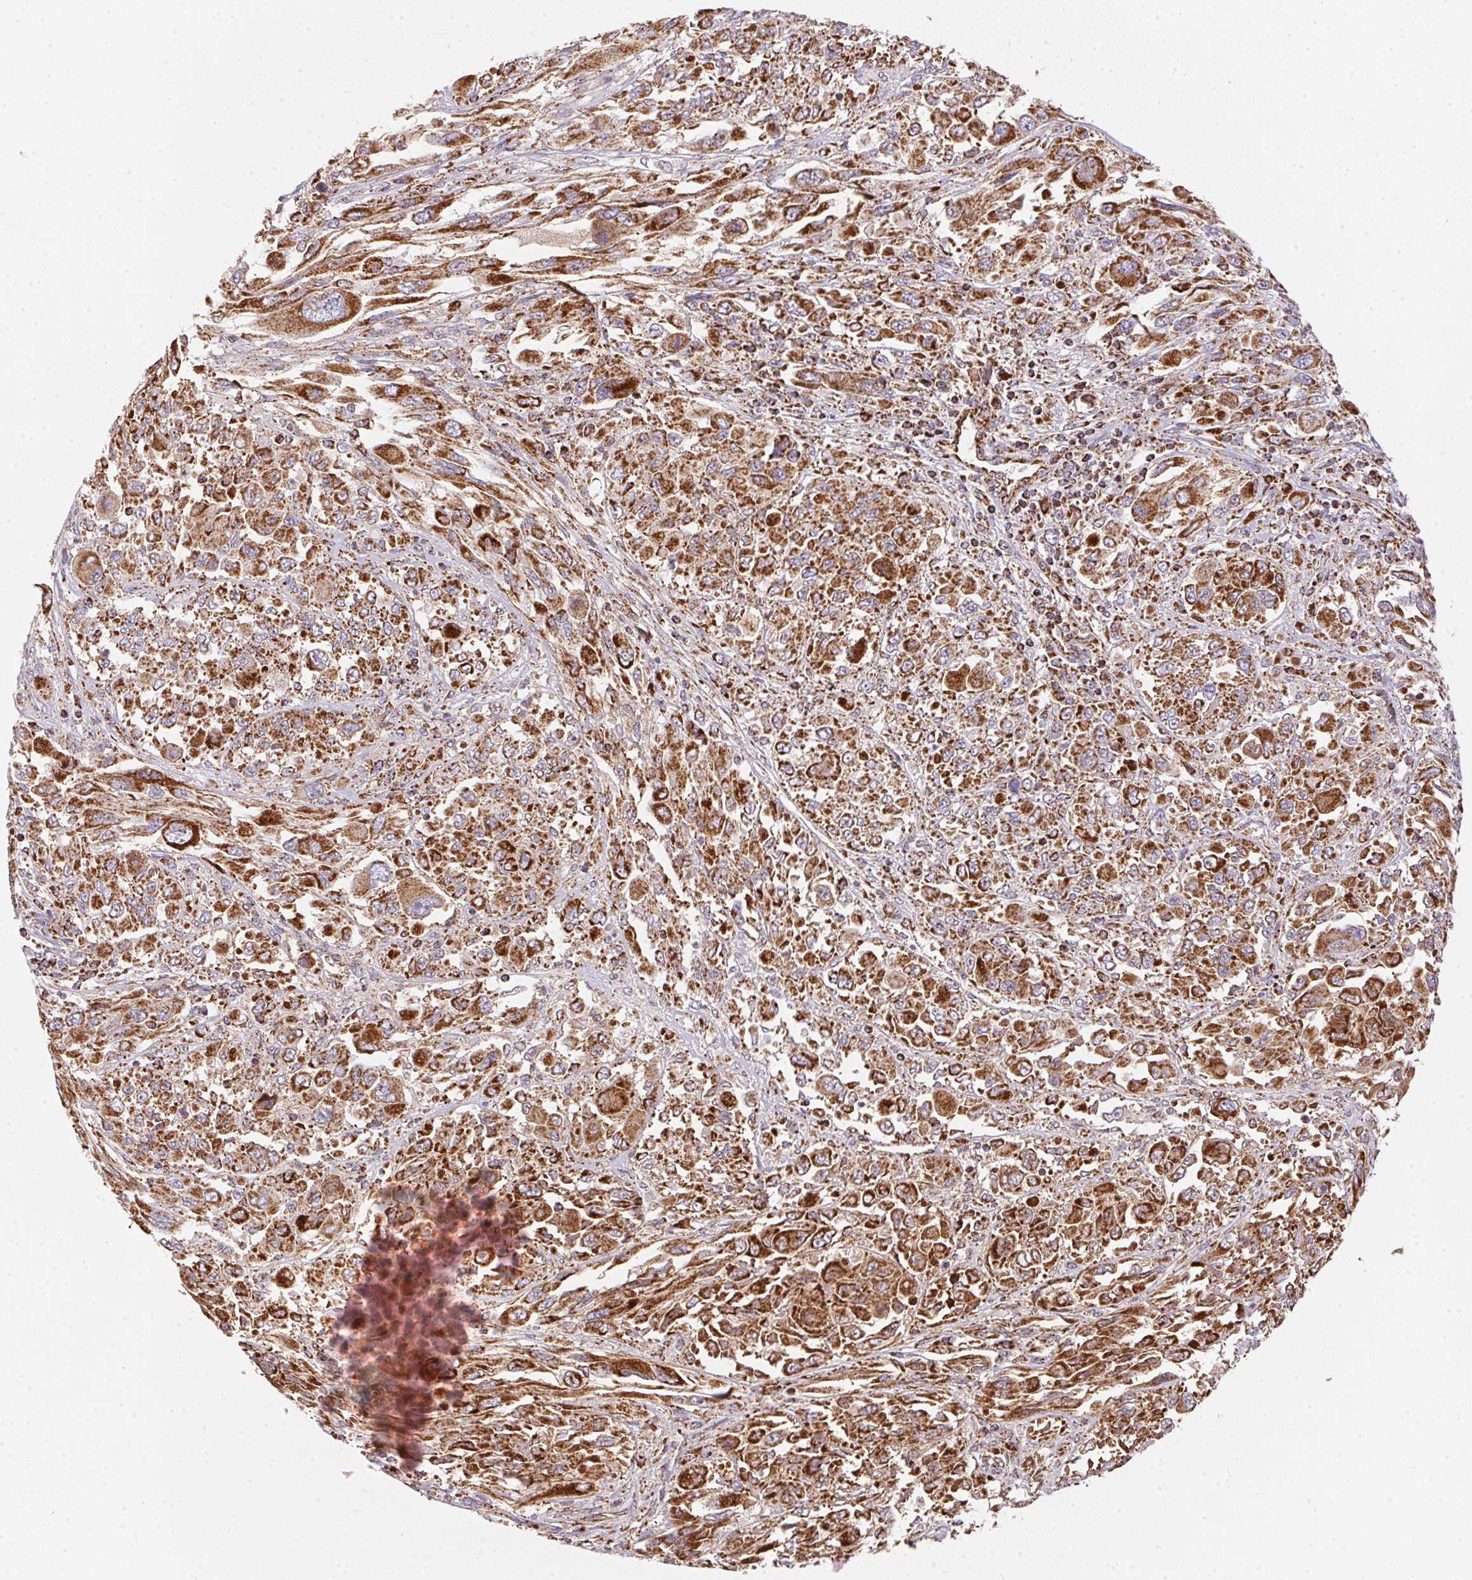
{"staining": {"intensity": "strong", "quantity": ">75%", "location": "cytoplasmic/membranous"}, "tissue": "melanoma", "cell_type": "Tumor cells", "image_type": "cancer", "snomed": [{"axis": "morphology", "description": "Malignant melanoma, NOS"}, {"axis": "topography", "description": "Skin"}], "caption": "The micrograph displays immunohistochemical staining of malignant melanoma. There is strong cytoplasmic/membranous positivity is present in approximately >75% of tumor cells.", "gene": "NDUFS2", "patient": {"sex": "female", "age": 91}}